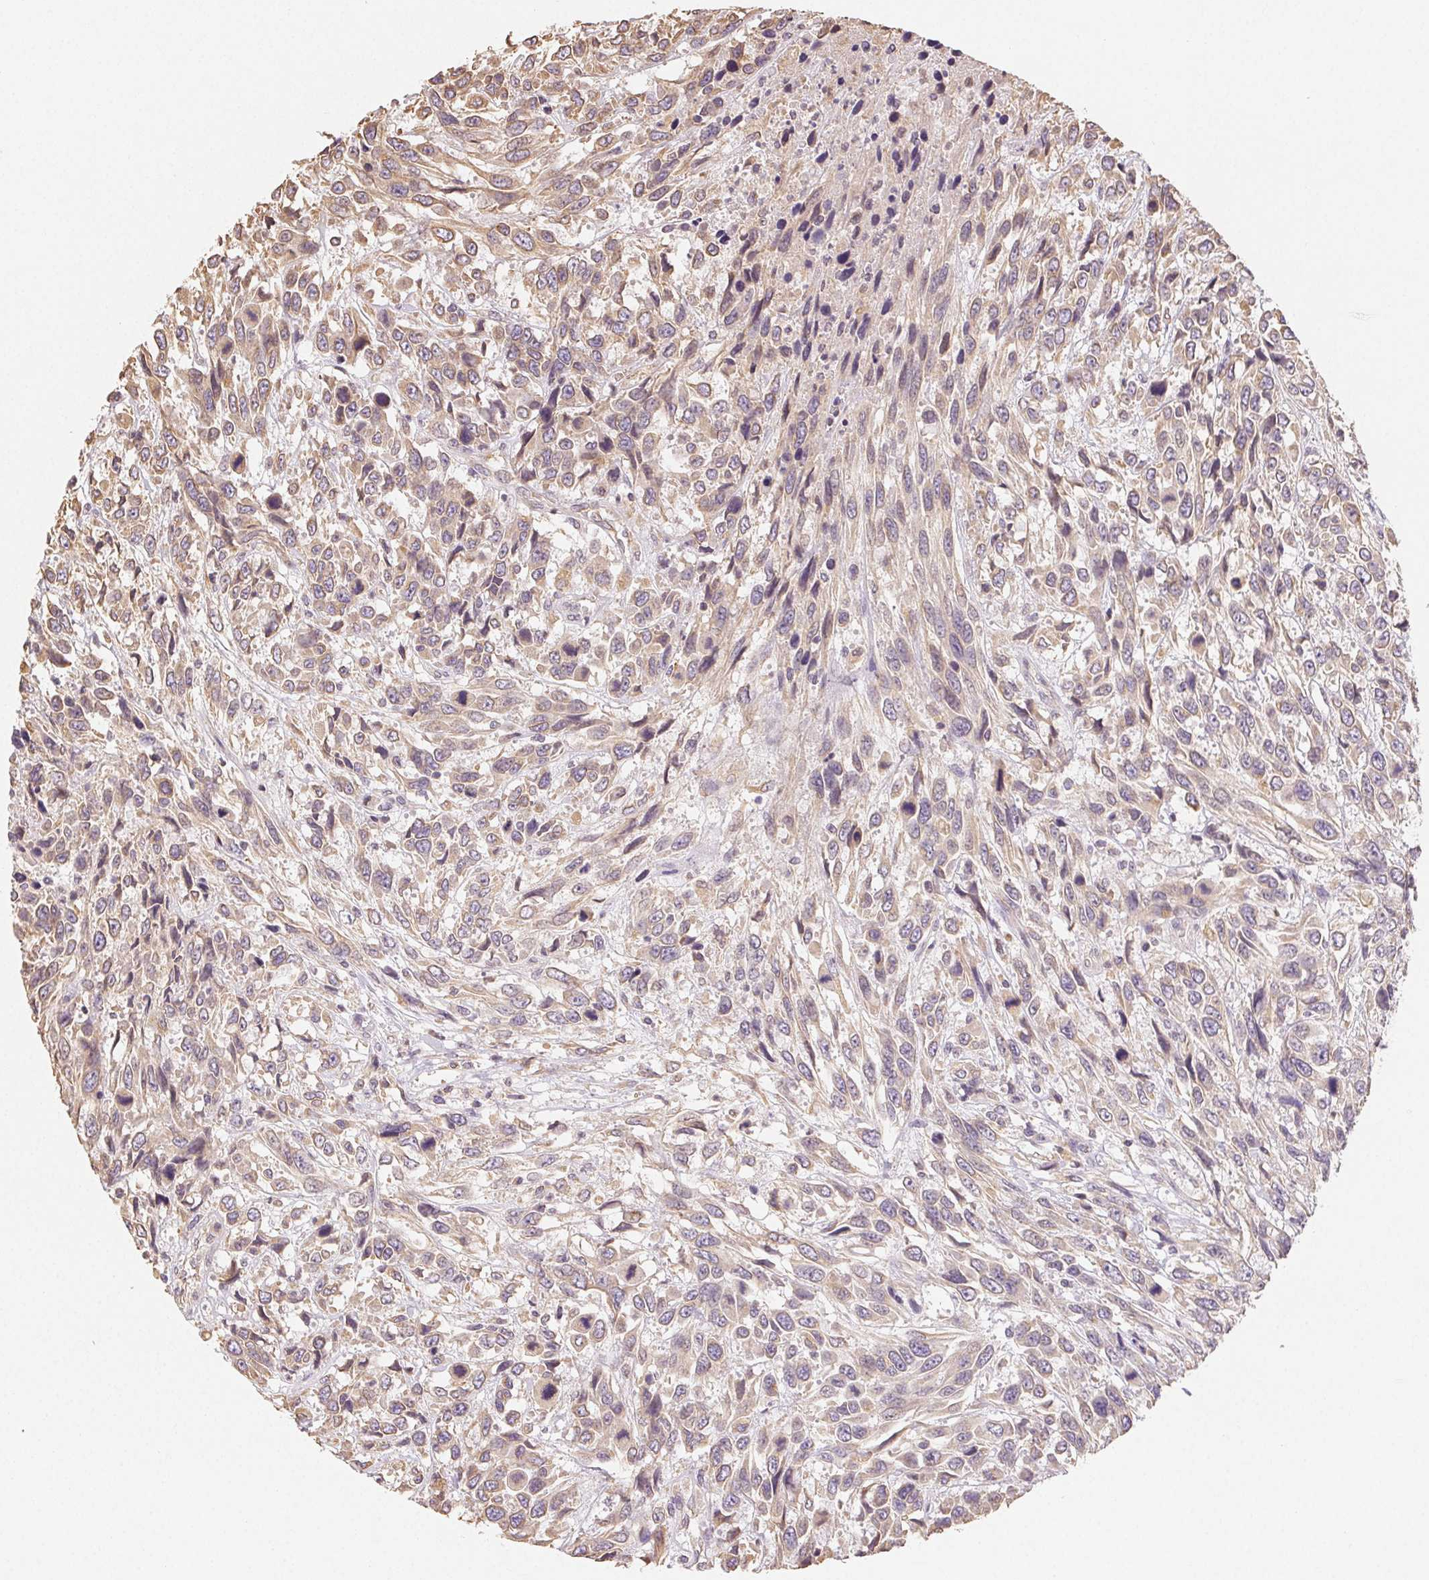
{"staining": {"intensity": "weak", "quantity": ">75%", "location": "cytoplasmic/membranous"}, "tissue": "urothelial cancer", "cell_type": "Tumor cells", "image_type": "cancer", "snomed": [{"axis": "morphology", "description": "Urothelial carcinoma, High grade"}, {"axis": "topography", "description": "Urinary bladder"}], "caption": "Weak cytoplasmic/membranous expression for a protein is present in about >75% of tumor cells of urothelial cancer using immunohistochemistry.", "gene": "SEZ6L2", "patient": {"sex": "female", "age": 70}}